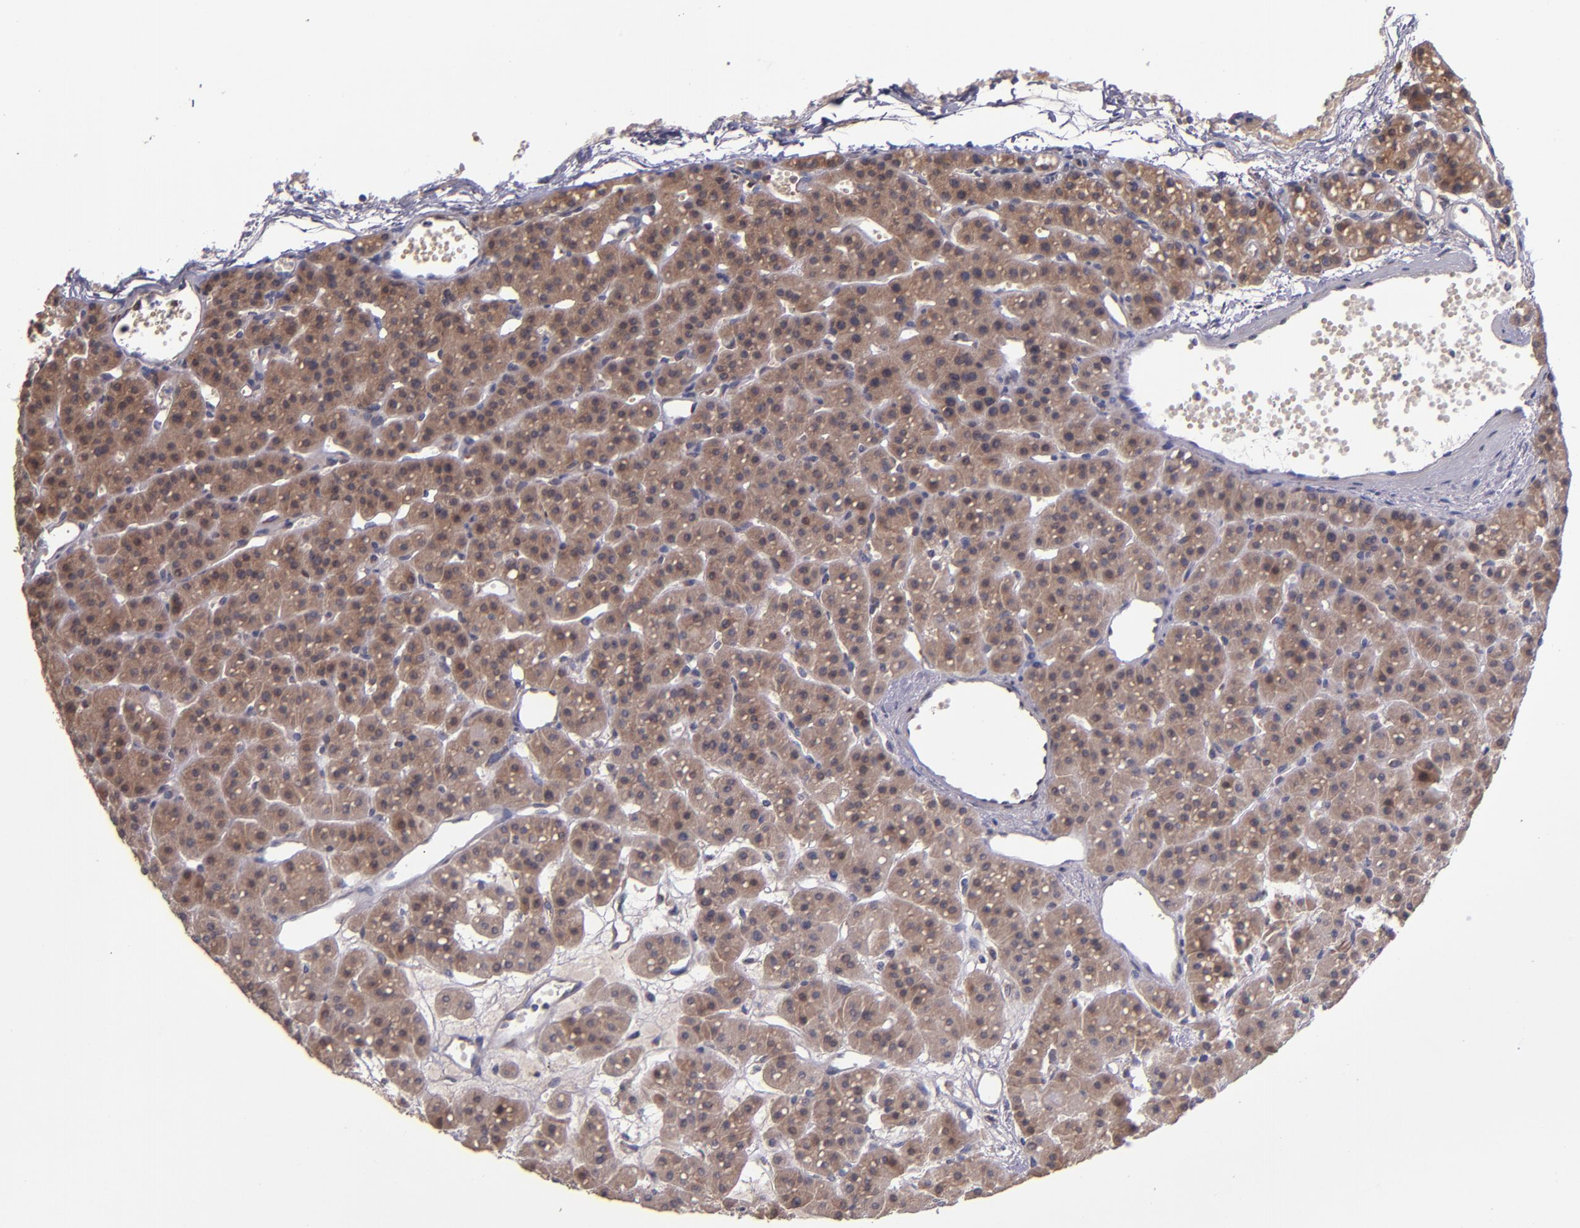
{"staining": {"intensity": "moderate", "quantity": ">75%", "location": "cytoplasmic/membranous"}, "tissue": "parathyroid gland", "cell_type": "Glandular cells", "image_type": "normal", "snomed": [{"axis": "morphology", "description": "Normal tissue, NOS"}, {"axis": "topography", "description": "Parathyroid gland"}], "caption": "Moderate cytoplasmic/membranous staining is seen in approximately >75% of glandular cells in benign parathyroid gland.", "gene": "EIF4ENIF1", "patient": {"sex": "female", "age": 76}}